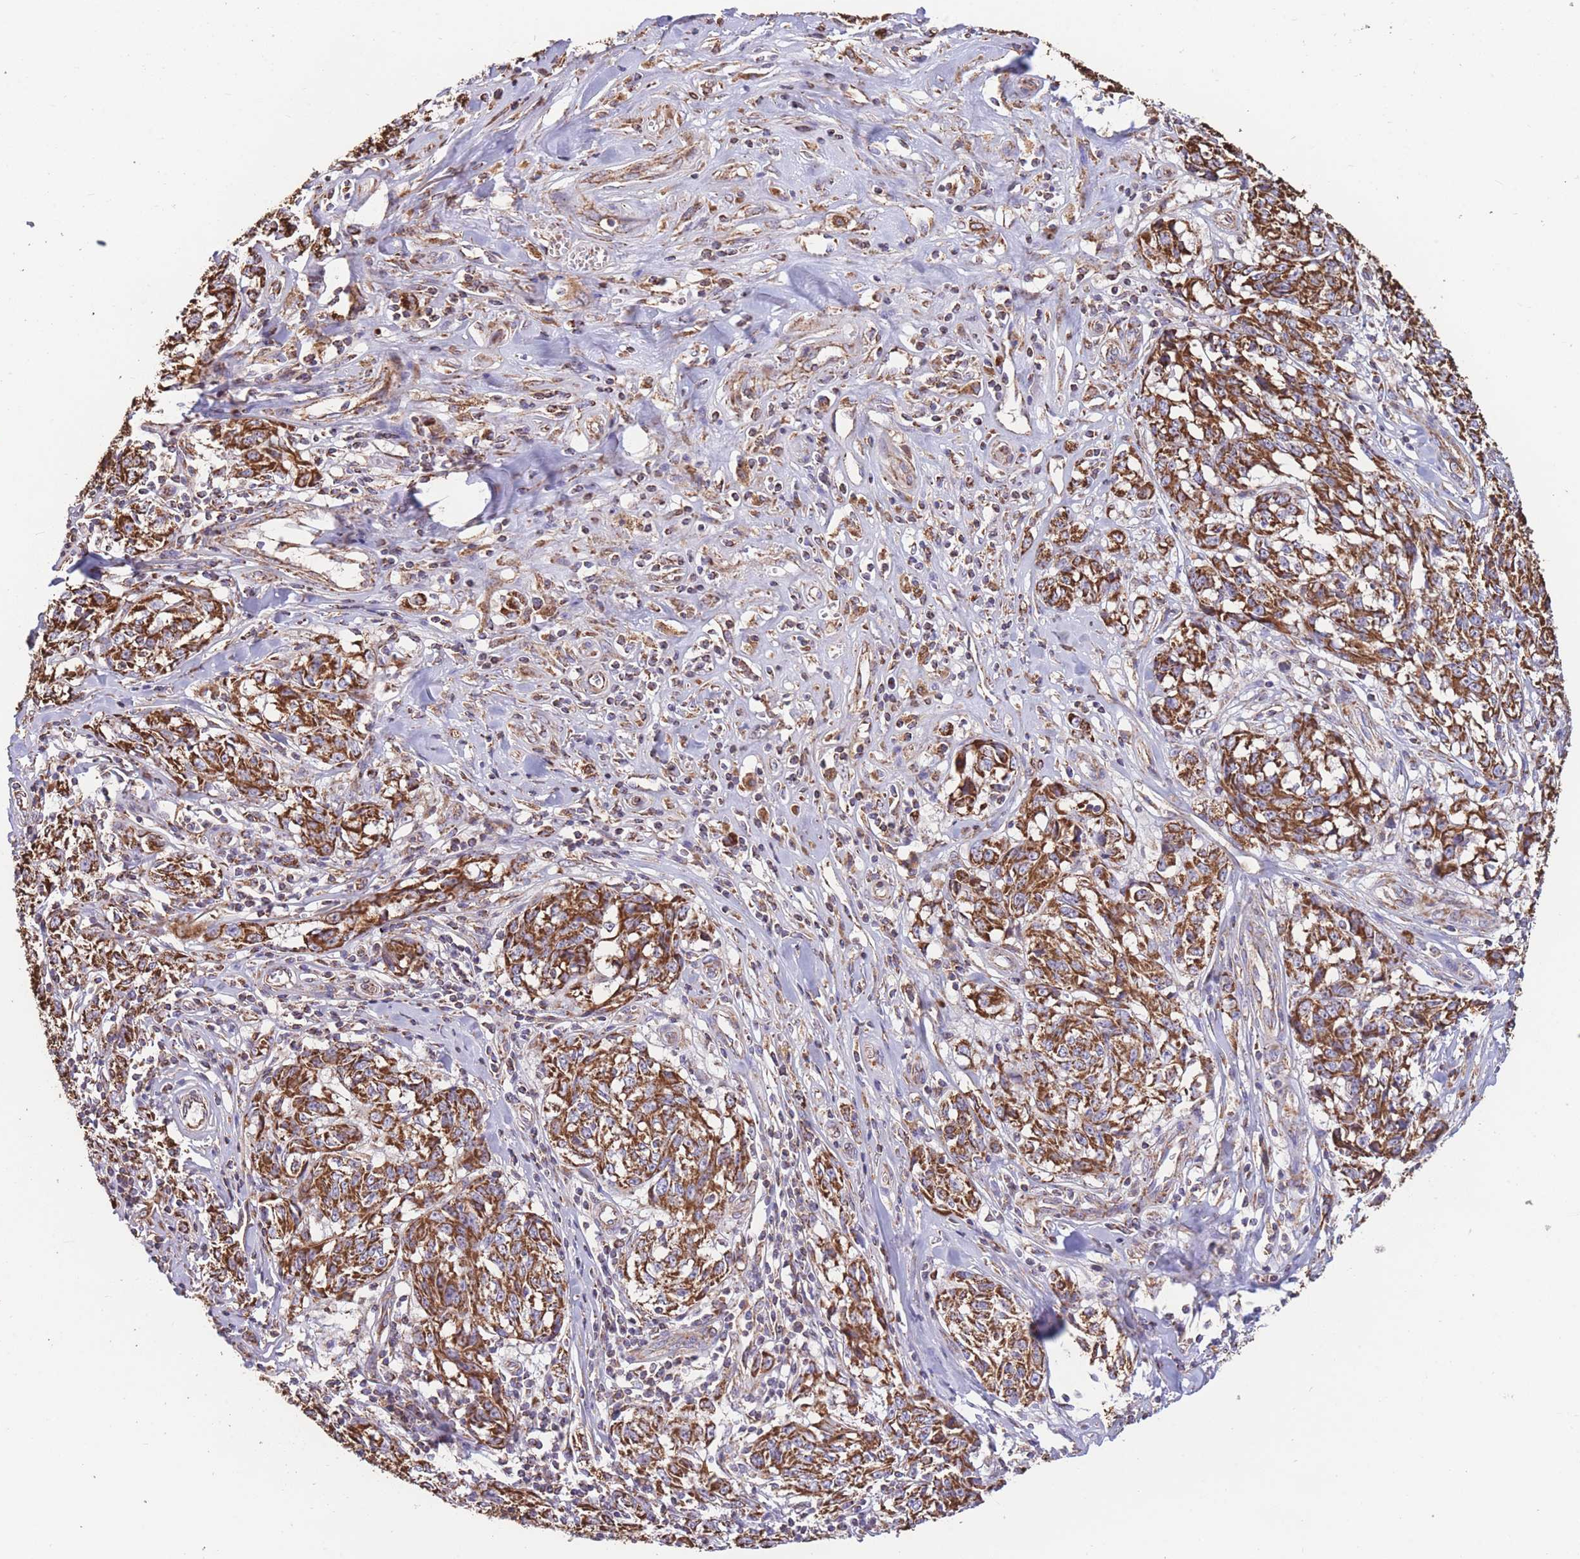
{"staining": {"intensity": "strong", "quantity": ">75%", "location": "cytoplasmic/membranous"}, "tissue": "melanoma", "cell_type": "Tumor cells", "image_type": "cancer", "snomed": [{"axis": "morphology", "description": "Normal tissue, NOS"}, {"axis": "morphology", "description": "Malignant melanoma, NOS"}, {"axis": "topography", "description": "Skin"}], "caption": "A brown stain labels strong cytoplasmic/membranous positivity of a protein in malignant melanoma tumor cells.", "gene": "FKBP8", "patient": {"sex": "female", "age": 64}}